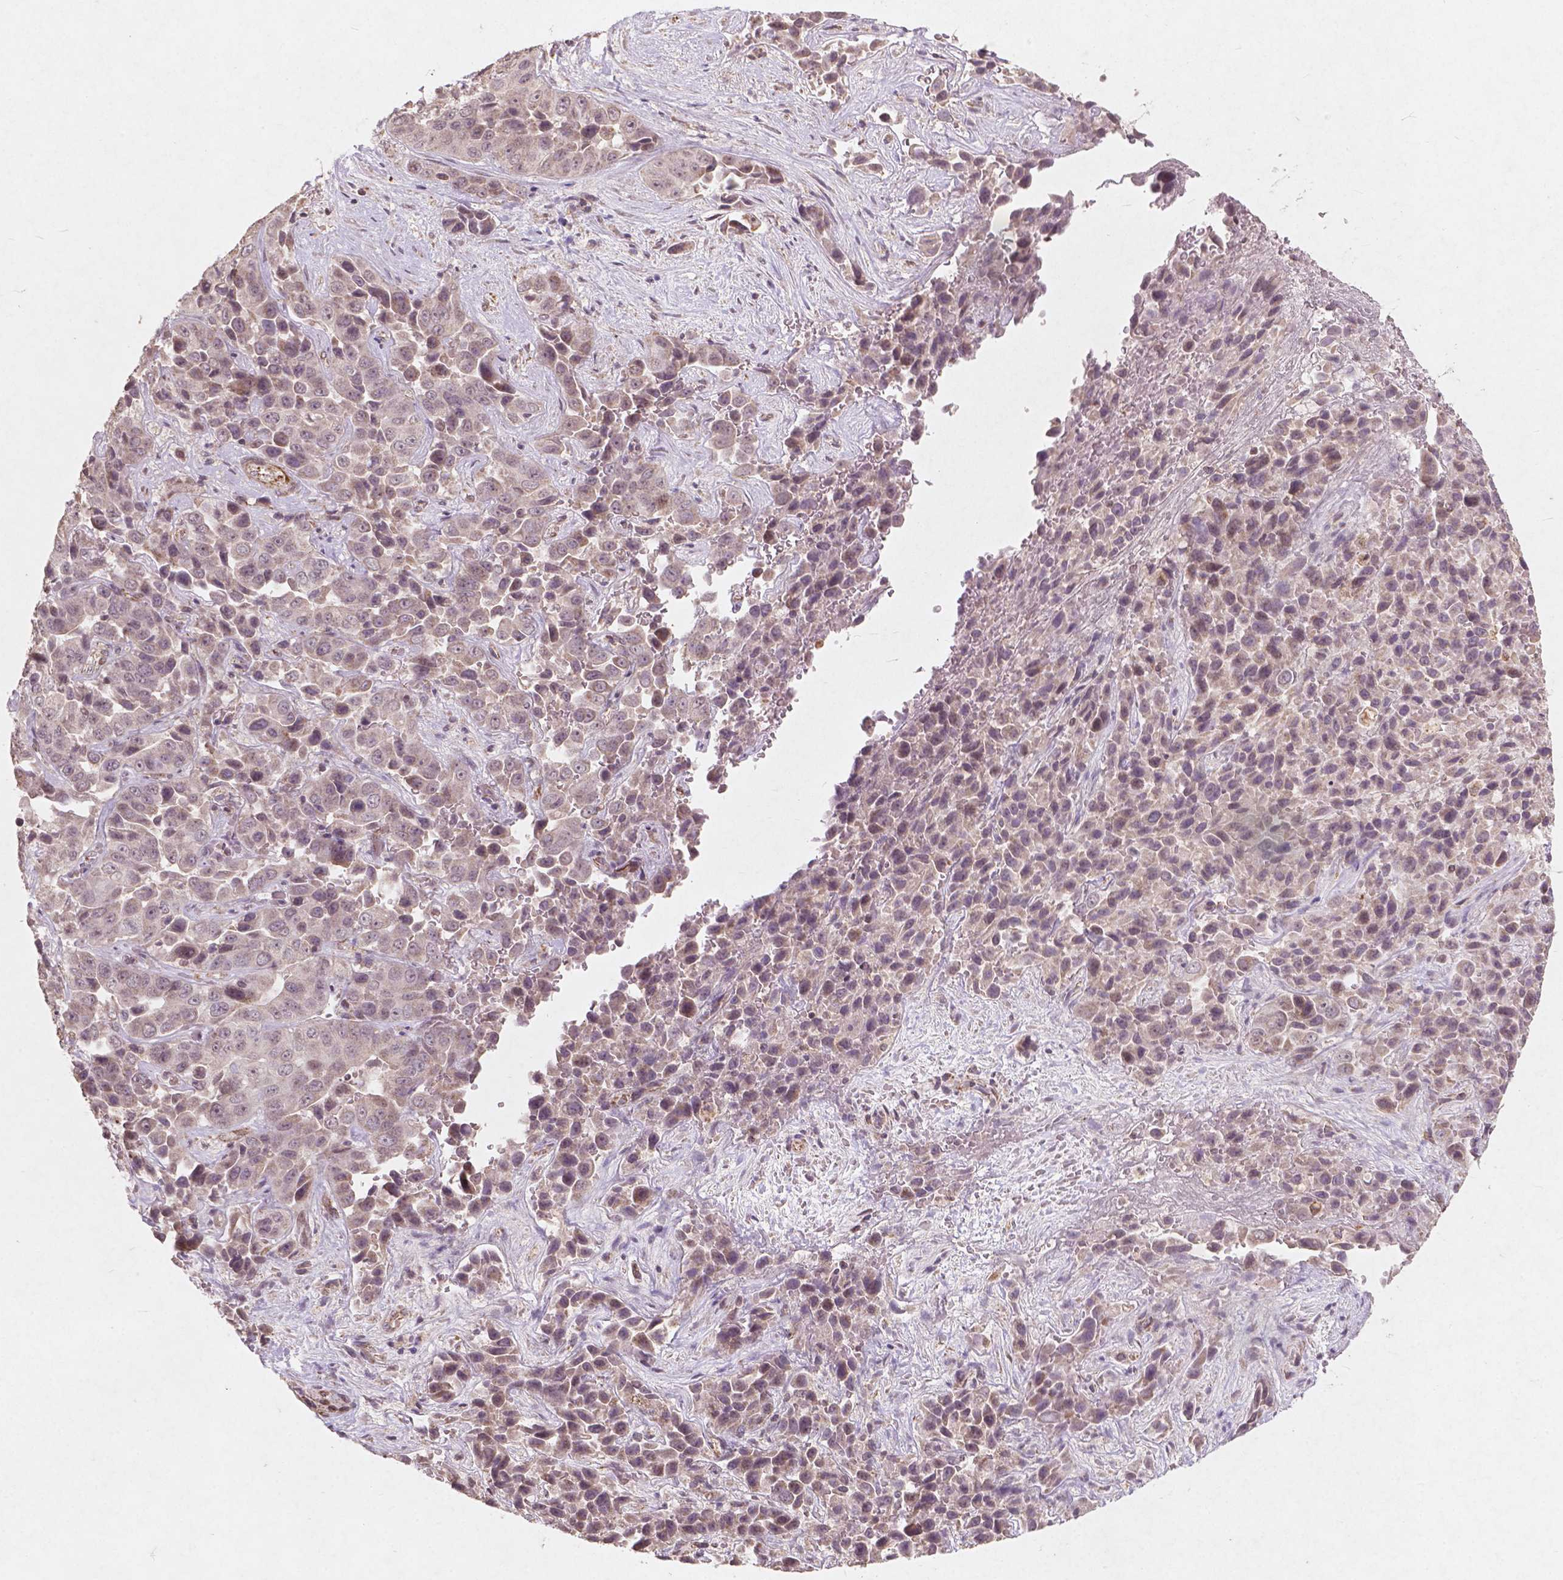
{"staining": {"intensity": "negative", "quantity": "none", "location": "none"}, "tissue": "liver cancer", "cell_type": "Tumor cells", "image_type": "cancer", "snomed": [{"axis": "morphology", "description": "Cholangiocarcinoma"}, {"axis": "topography", "description": "Liver"}], "caption": "Protein analysis of liver cancer demonstrates no significant staining in tumor cells.", "gene": "SMAD2", "patient": {"sex": "female", "age": 52}}